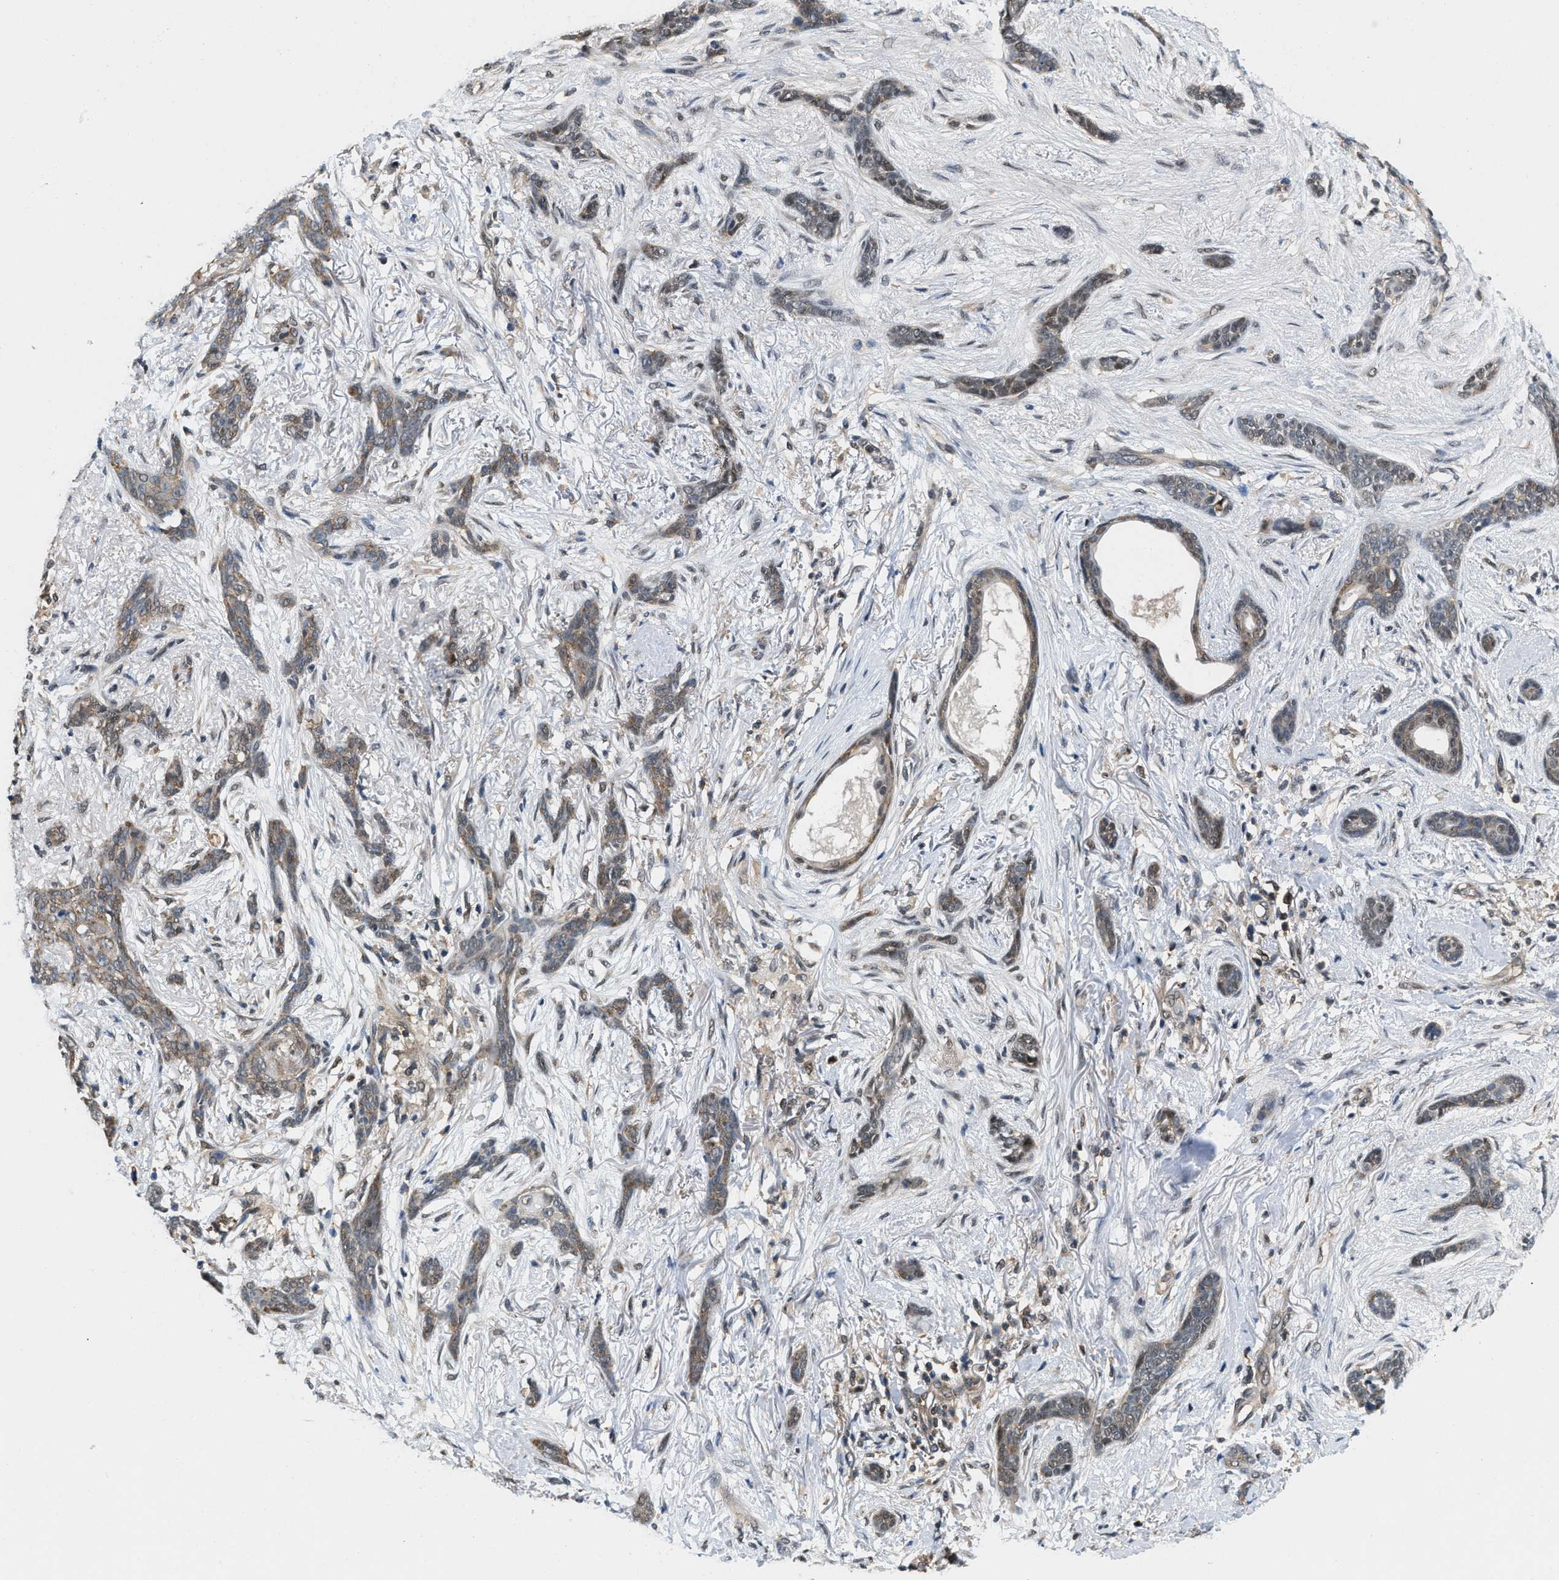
{"staining": {"intensity": "weak", "quantity": "25%-75%", "location": "cytoplasmic/membranous,nuclear"}, "tissue": "skin cancer", "cell_type": "Tumor cells", "image_type": "cancer", "snomed": [{"axis": "morphology", "description": "Basal cell carcinoma"}, {"axis": "morphology", "description": "Adnexal tumor, benign"}, {"axis": "topography", "description": "Skin"}], "caption": "Weak cytoplasmic/membranous and nuclear staining is identified in about 25%-75% of tumor cells in benign adnexal tumor (skin).", "gene": "ATF7IP", "patient": {"sex": "female", "age": 42}}